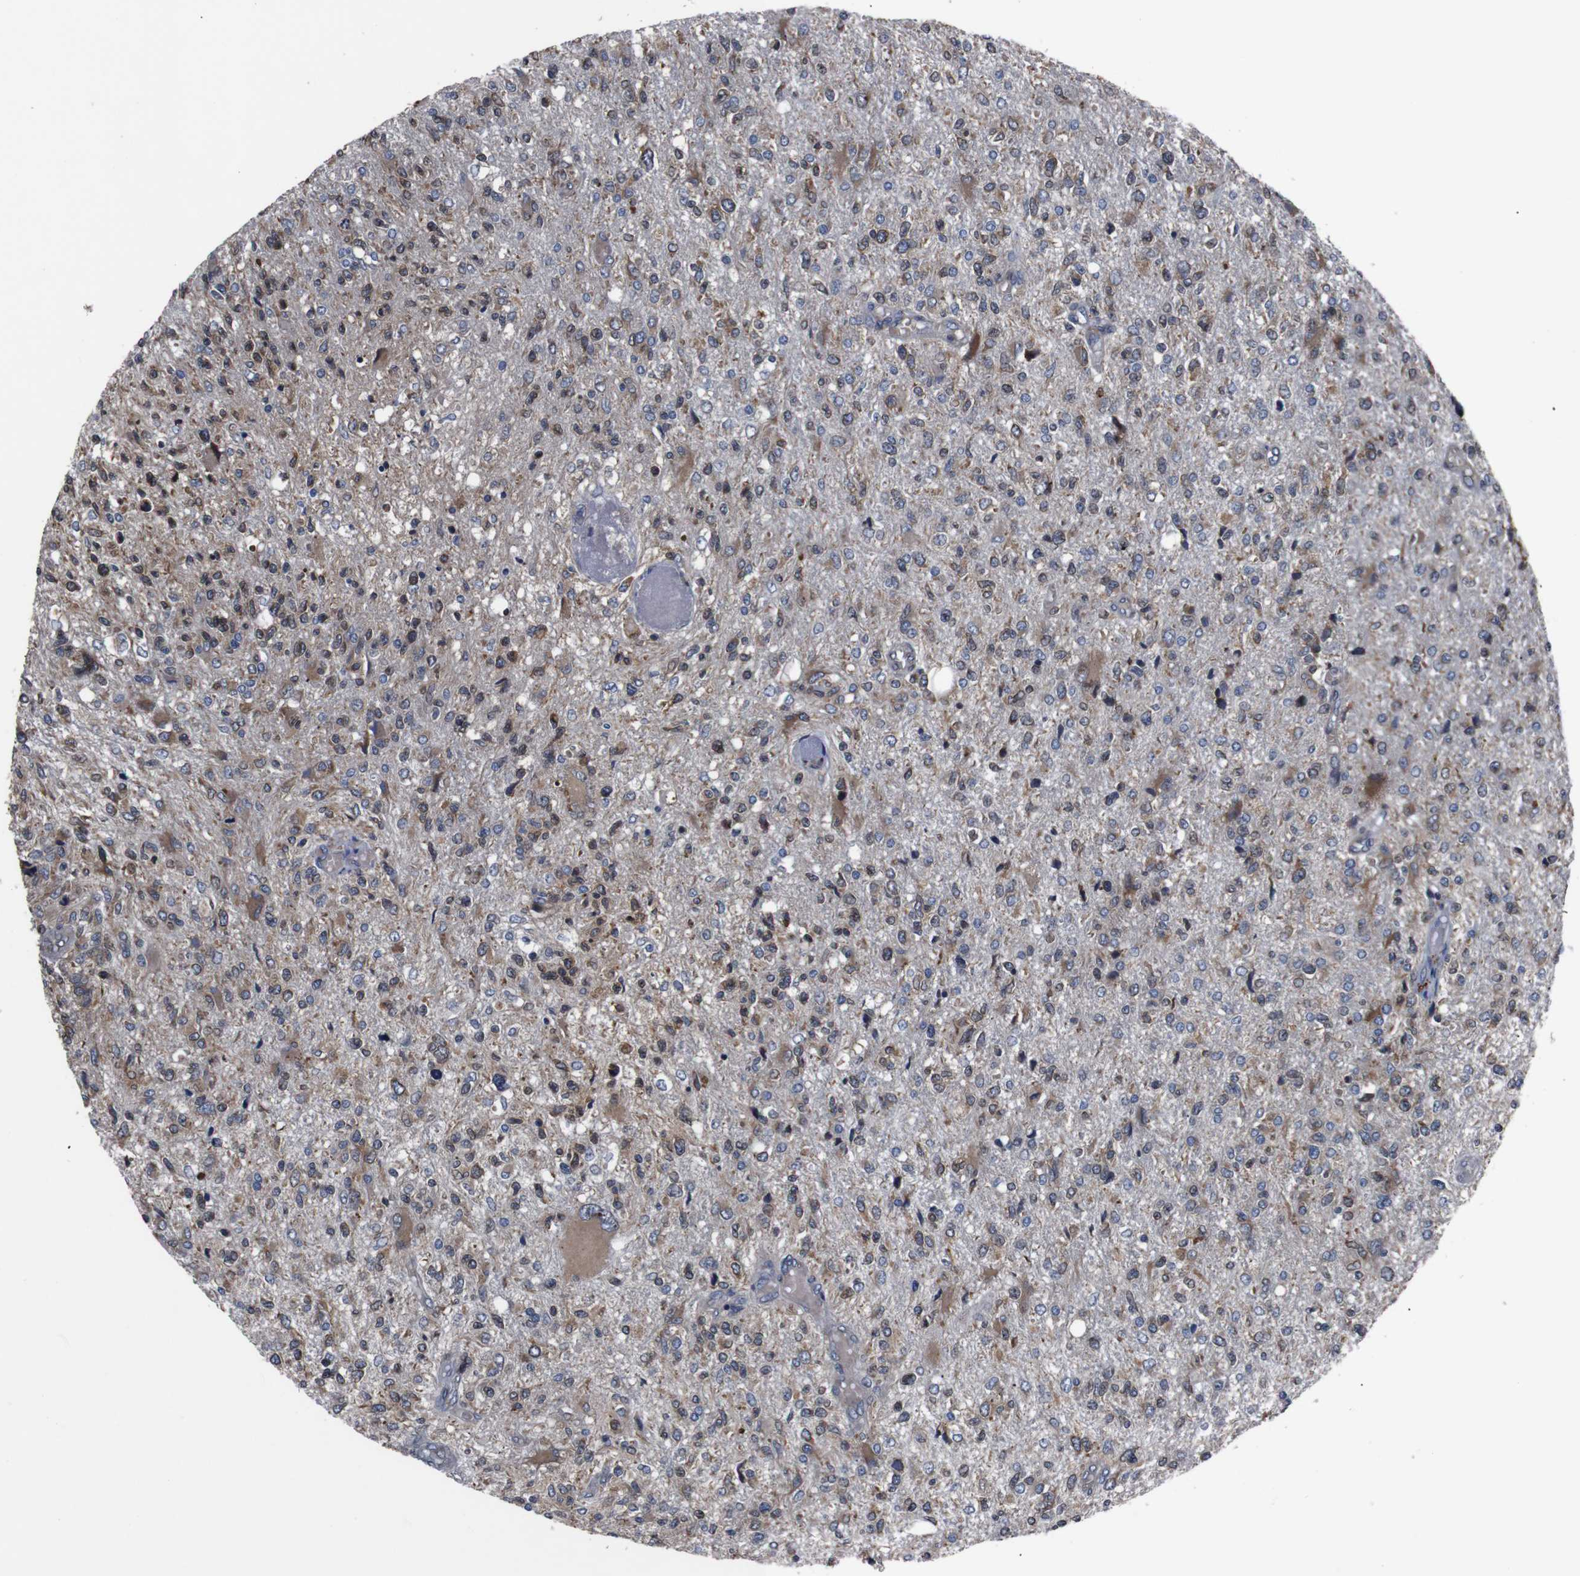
{"staining": {"intensity": "moderate", "quantity": "25%-75%", "location": "cytoplasmic/membranous"}, "tissue": "glioma", "cell_type": "Tumor cells", "image_type": "cancer", "snomed": [{"axis": "morphology", "description": "Glioma, malignant, High grade"}, {"axis": "topography", "description": "Cerebral cortex"}], "caption": "A brown stain labels moderate cytoplasmic/membranous staining of a protein in human malignant glioma (high-grade) tumor cells.", "gene": "SIGMAR1", "patient": {"sex": "male", "age": 76}}